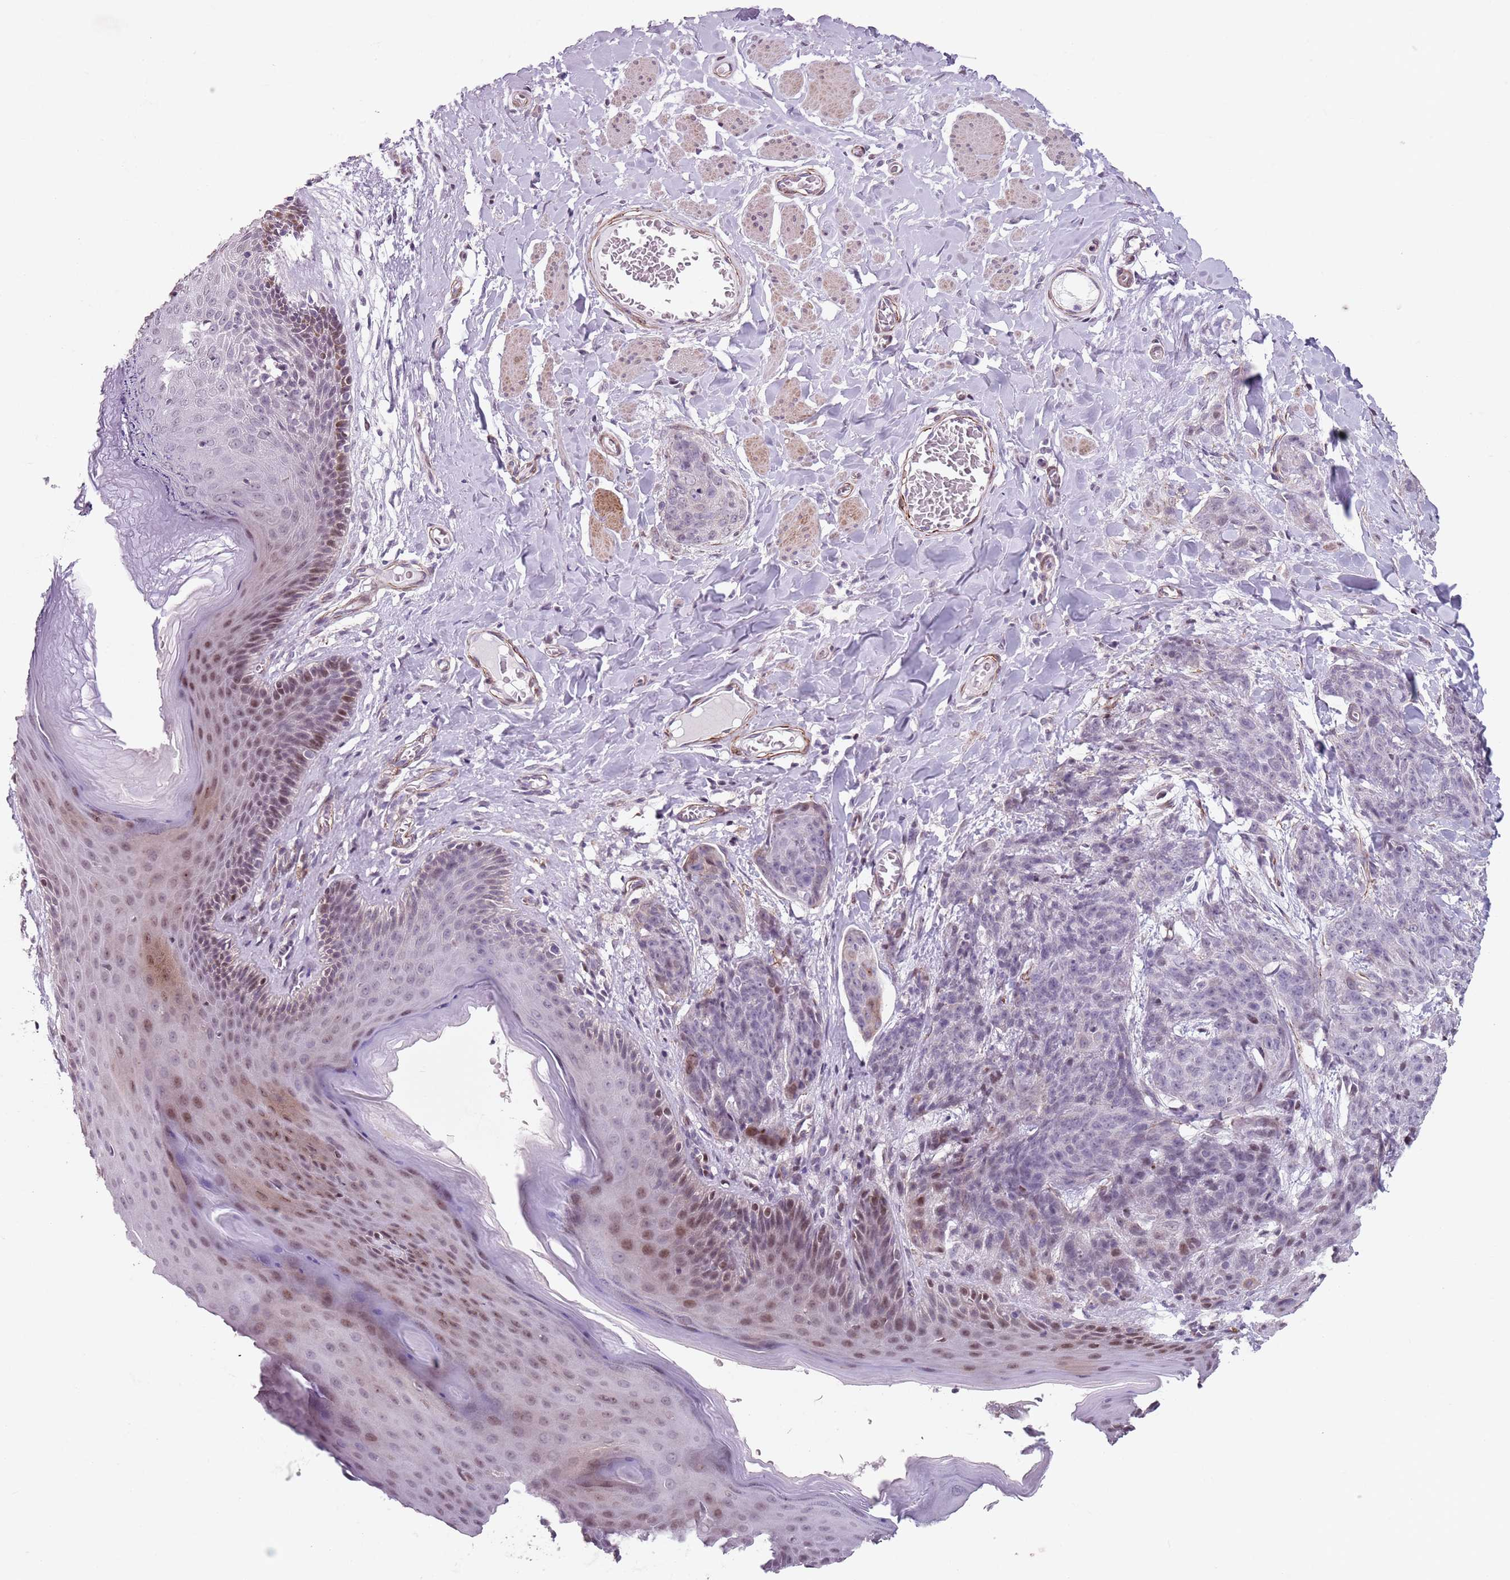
{"staining": {"intensity": "weak", "quantity": "<25%", "location": "nuclear"}, "tissue": "skin cancer", "cell_type": "Tumor cells", "image_type": "cancer", "snomed": [{"axis": "morphology", "description": "Squamous cell carcinoma, NOS"}, {"axis": "topography", "description": "Skin"}, {"axis": "topography", "description": "Vulva"}], "caption": "Squamous cell carcinoma (skin) was stained to show a protein in brown. There is no significant positivity in tumor cells.", "gene": "TMC4", "patient": {"sex": "female", "age": 85}}